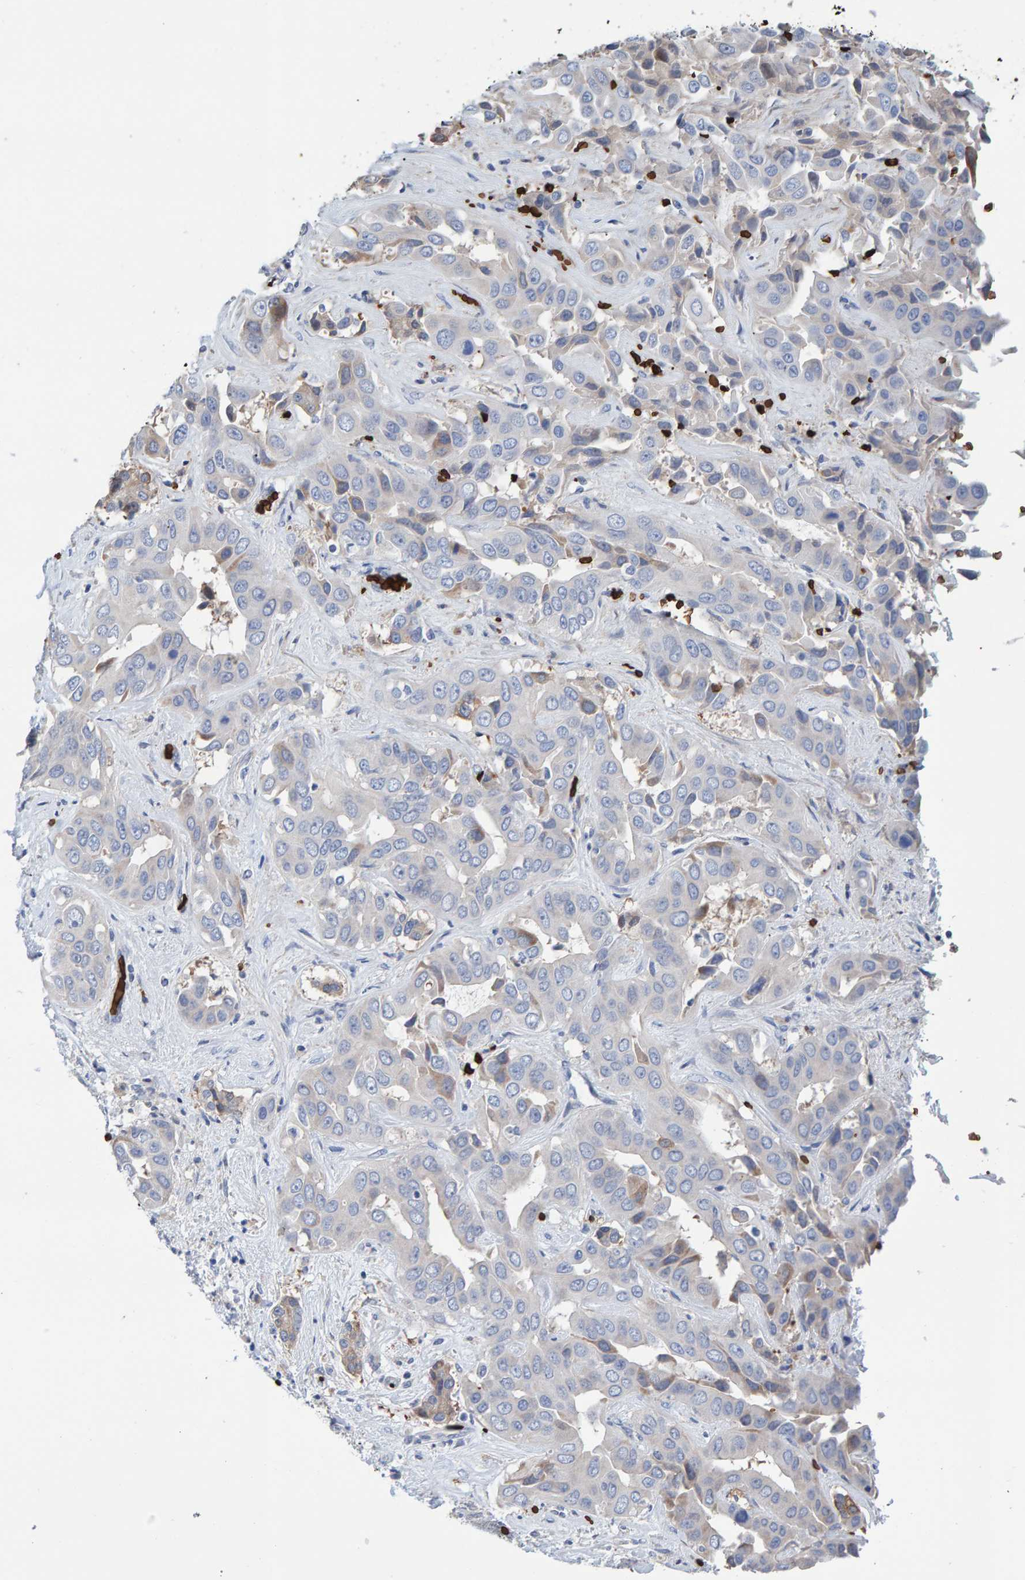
{"staining": {"intensity": "weak", "quantity": "25%-75%", "location": "cytoplasmic/membranous"}, "tissue": "liver cancer", "cell_type": "Tumor cells", "image_type": "cancer", "snomed": [{"axis": "morphology", "description": "Cholangiocarcinoma"}, {"axis": "topography", "description": "Liver"}], "caption": "An IHC micrograph of tumor tissue is shown. Protein staining in brown labels weak cytoplasmic/membranous positivity in liver cholangiocarcinoma within tumor cells.", "gene": "VPS9D1", "patient": {"sex": "female", "age": 52}}